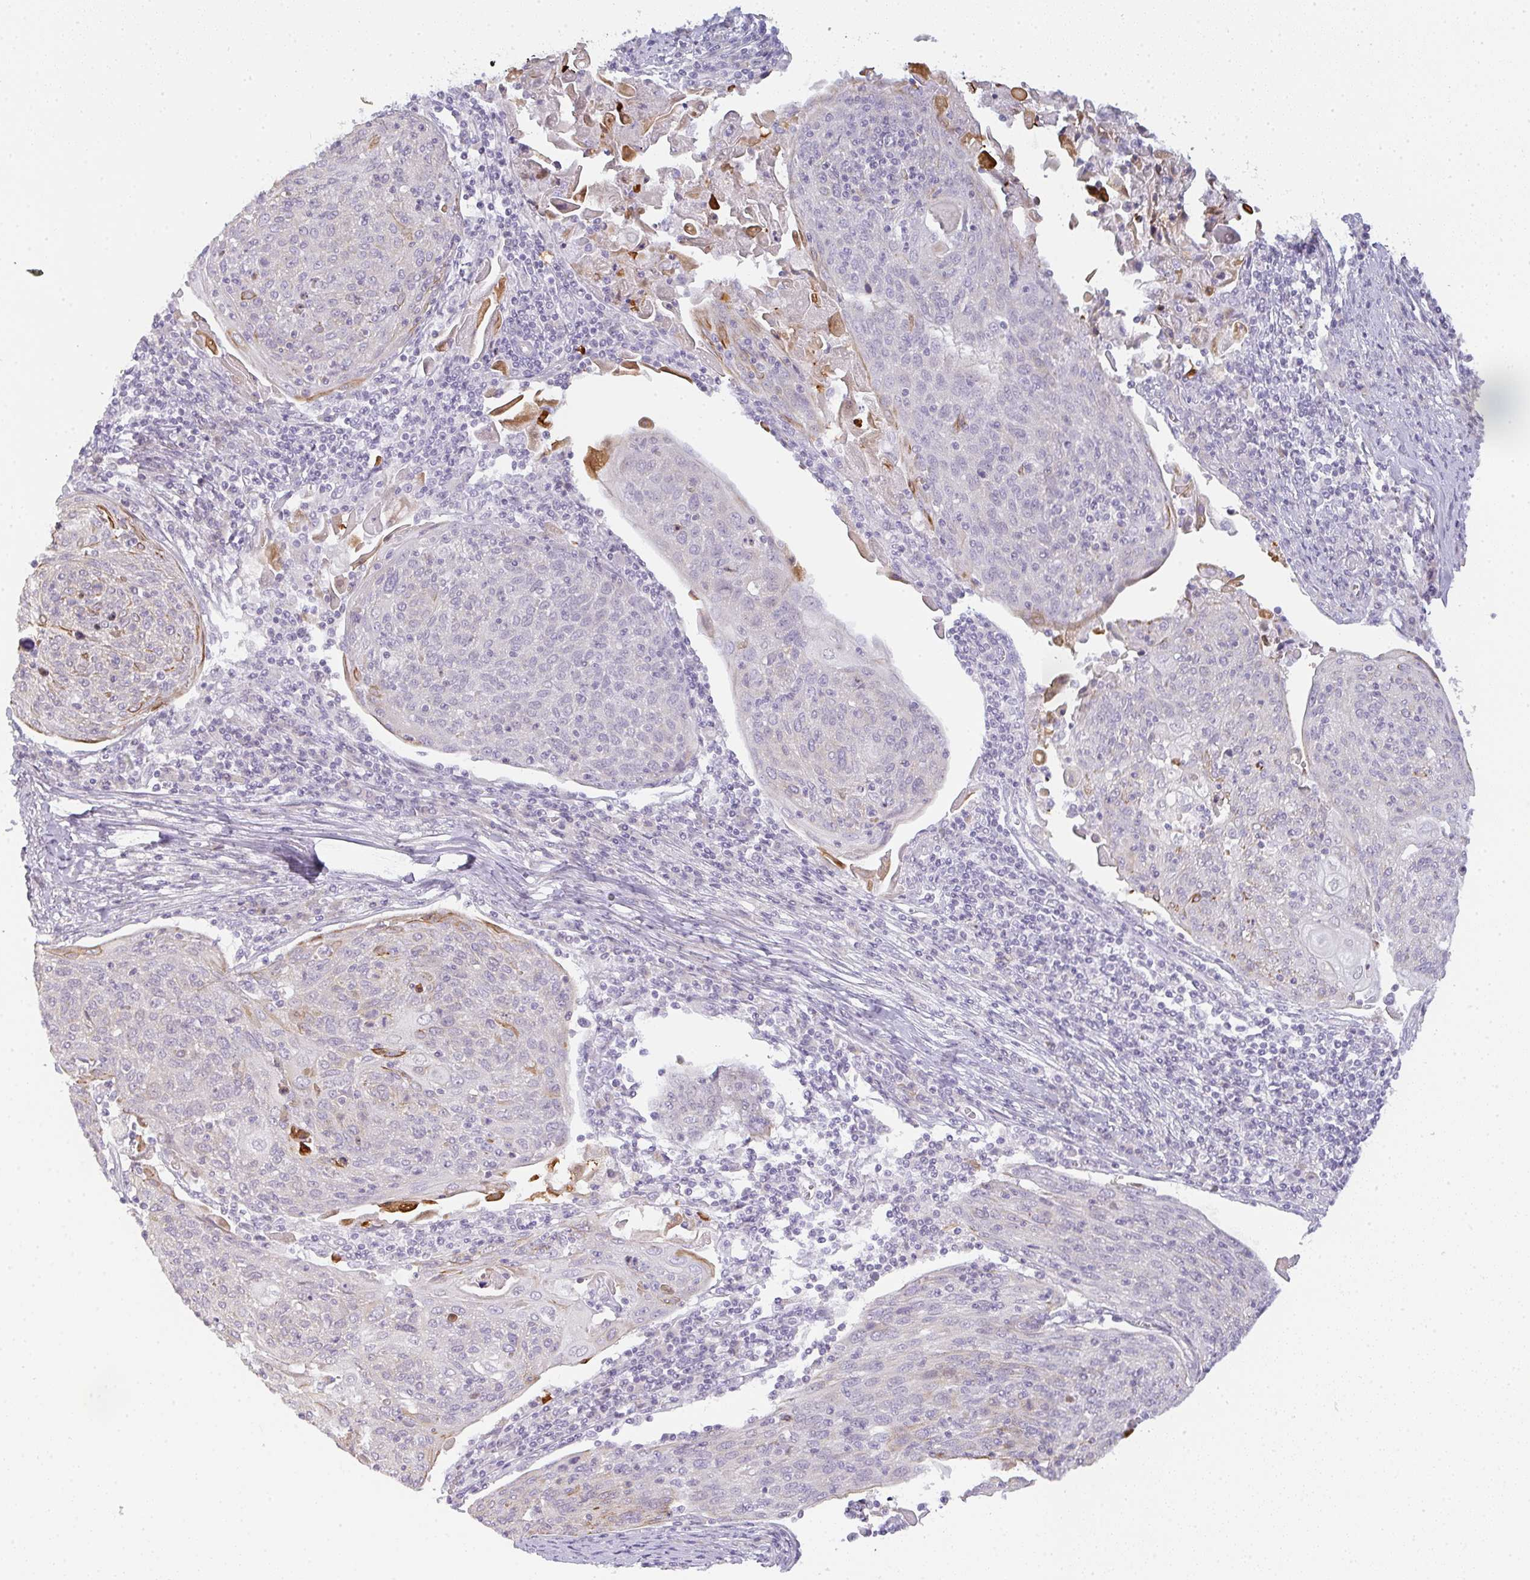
{"staining": {"intensity": "moderate", "quantity": "<25%", "location": "cytoplasmic/membranous"}, "tissue": "cervical cancer", "cell_type": "Tumor cells", "image_type": "cancer", "snomed": [{"axis": "morphology", "description": "Squamous cell carcinoma, NOS"}, {"axis": "topography", "description": "Cervix"}], "caption": "Cervical cancer stained with IHC exhibits moderate cytoplasmic/membranous expression in approximately <25% of tumor cells.", "gene": "SIRPB2", "patient": {"sex": "female", "age": 67}}